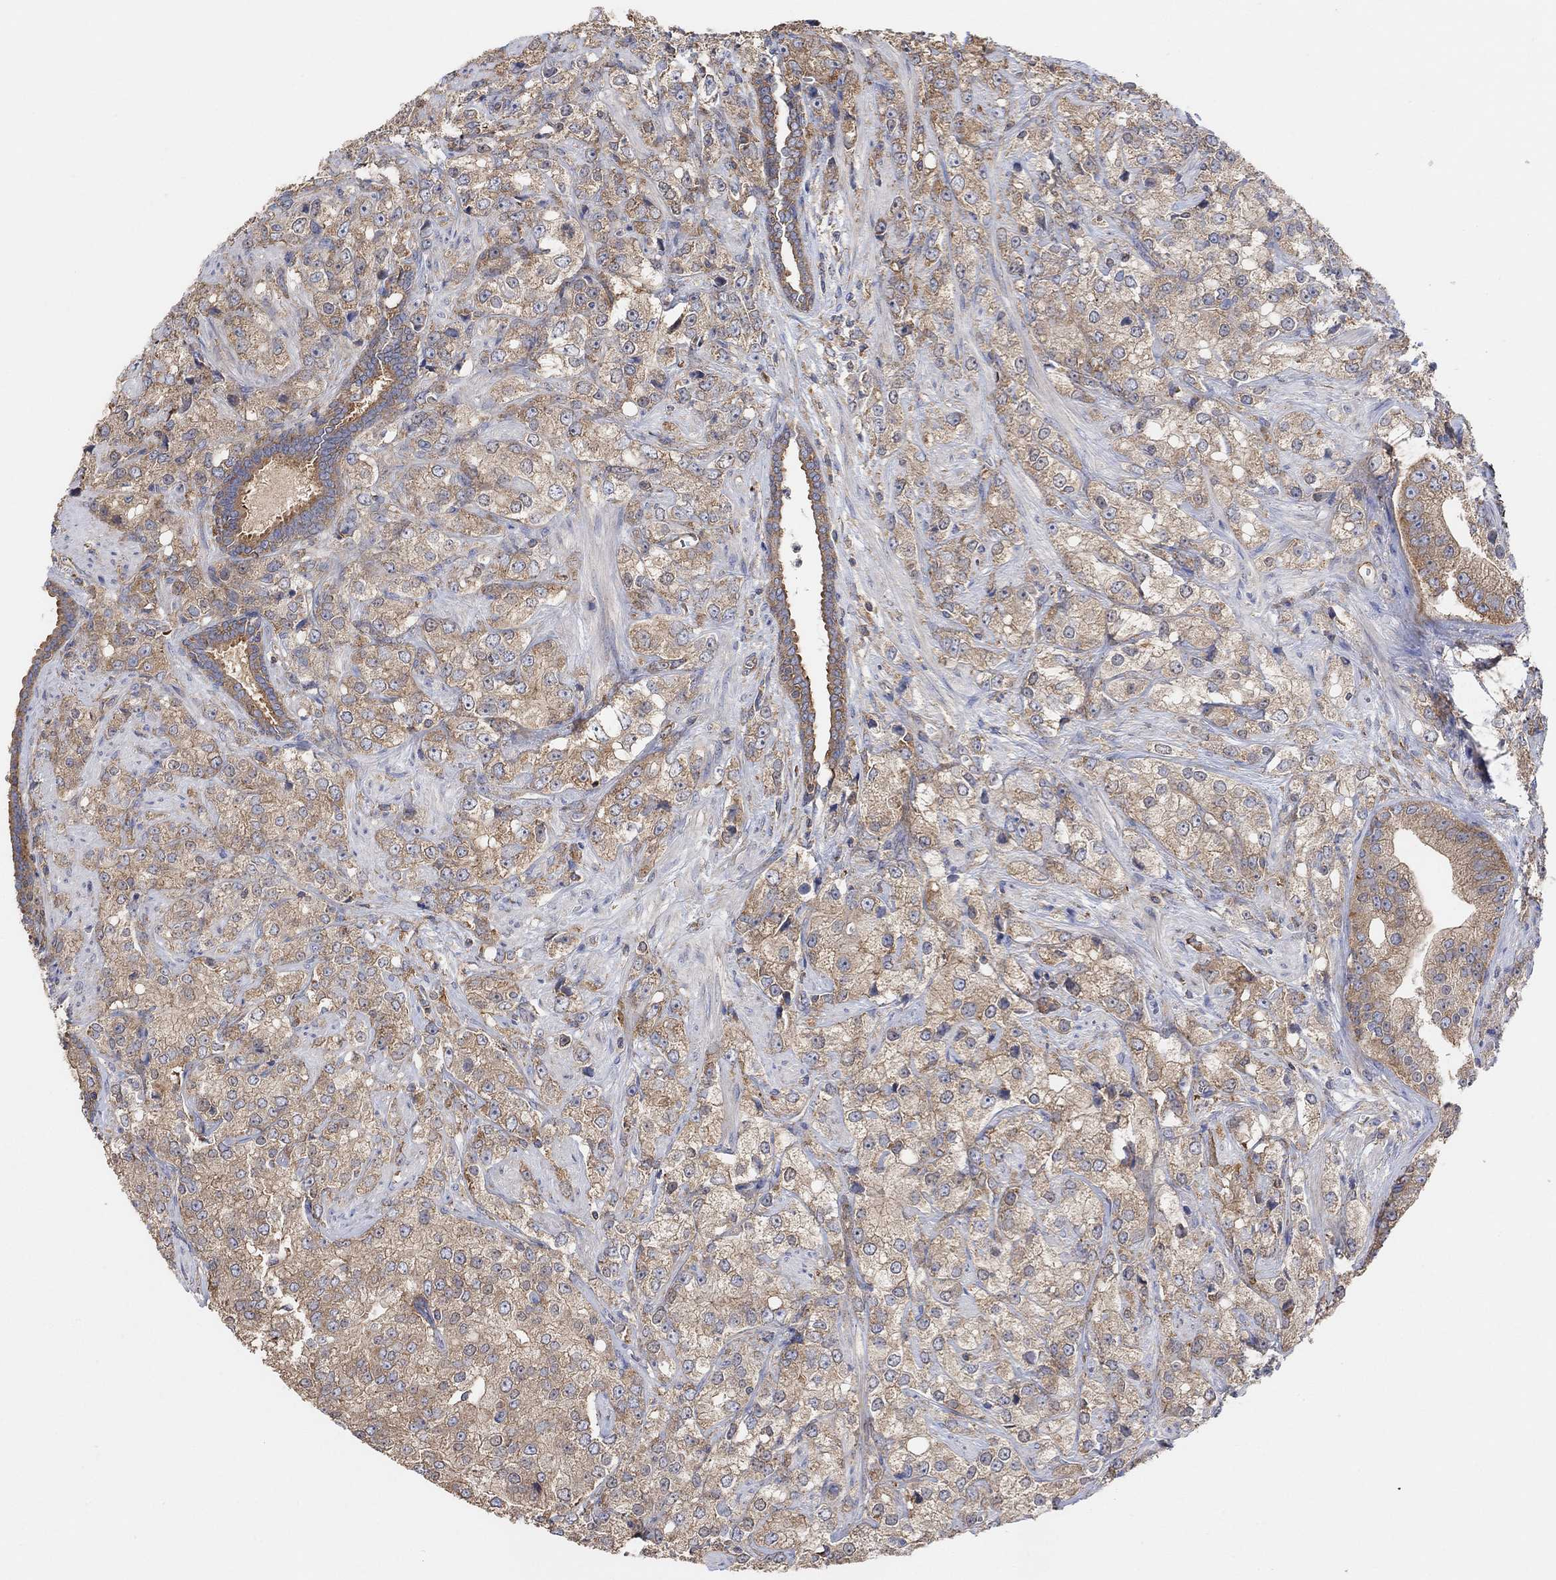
{"staining": {"intensity": "moderate", "quantity": ">75%", "location": "cytoplasmic/membranous"}, "tissue": "prostate cancer", "cell_type": "Tumor cells", "image_type": "cancer", "snomed": [{"axis": "morphology", "description": "Adenocarcinoma, NOS"}, {"axis": "topography", "description": "Prostate and seminal vesicle, NOS"}, {"axis": "topography", "description": "Prostate"}], "caption": "This is a histology image of immunohistochemistry (IHC) staining of adenocarcinoma (prostate), which shows moderate staining in the cytoplasmic/membranous of tumor cells.", "gene": "BLOC1S3", "patient": {"sex": "male", "age": 68}}